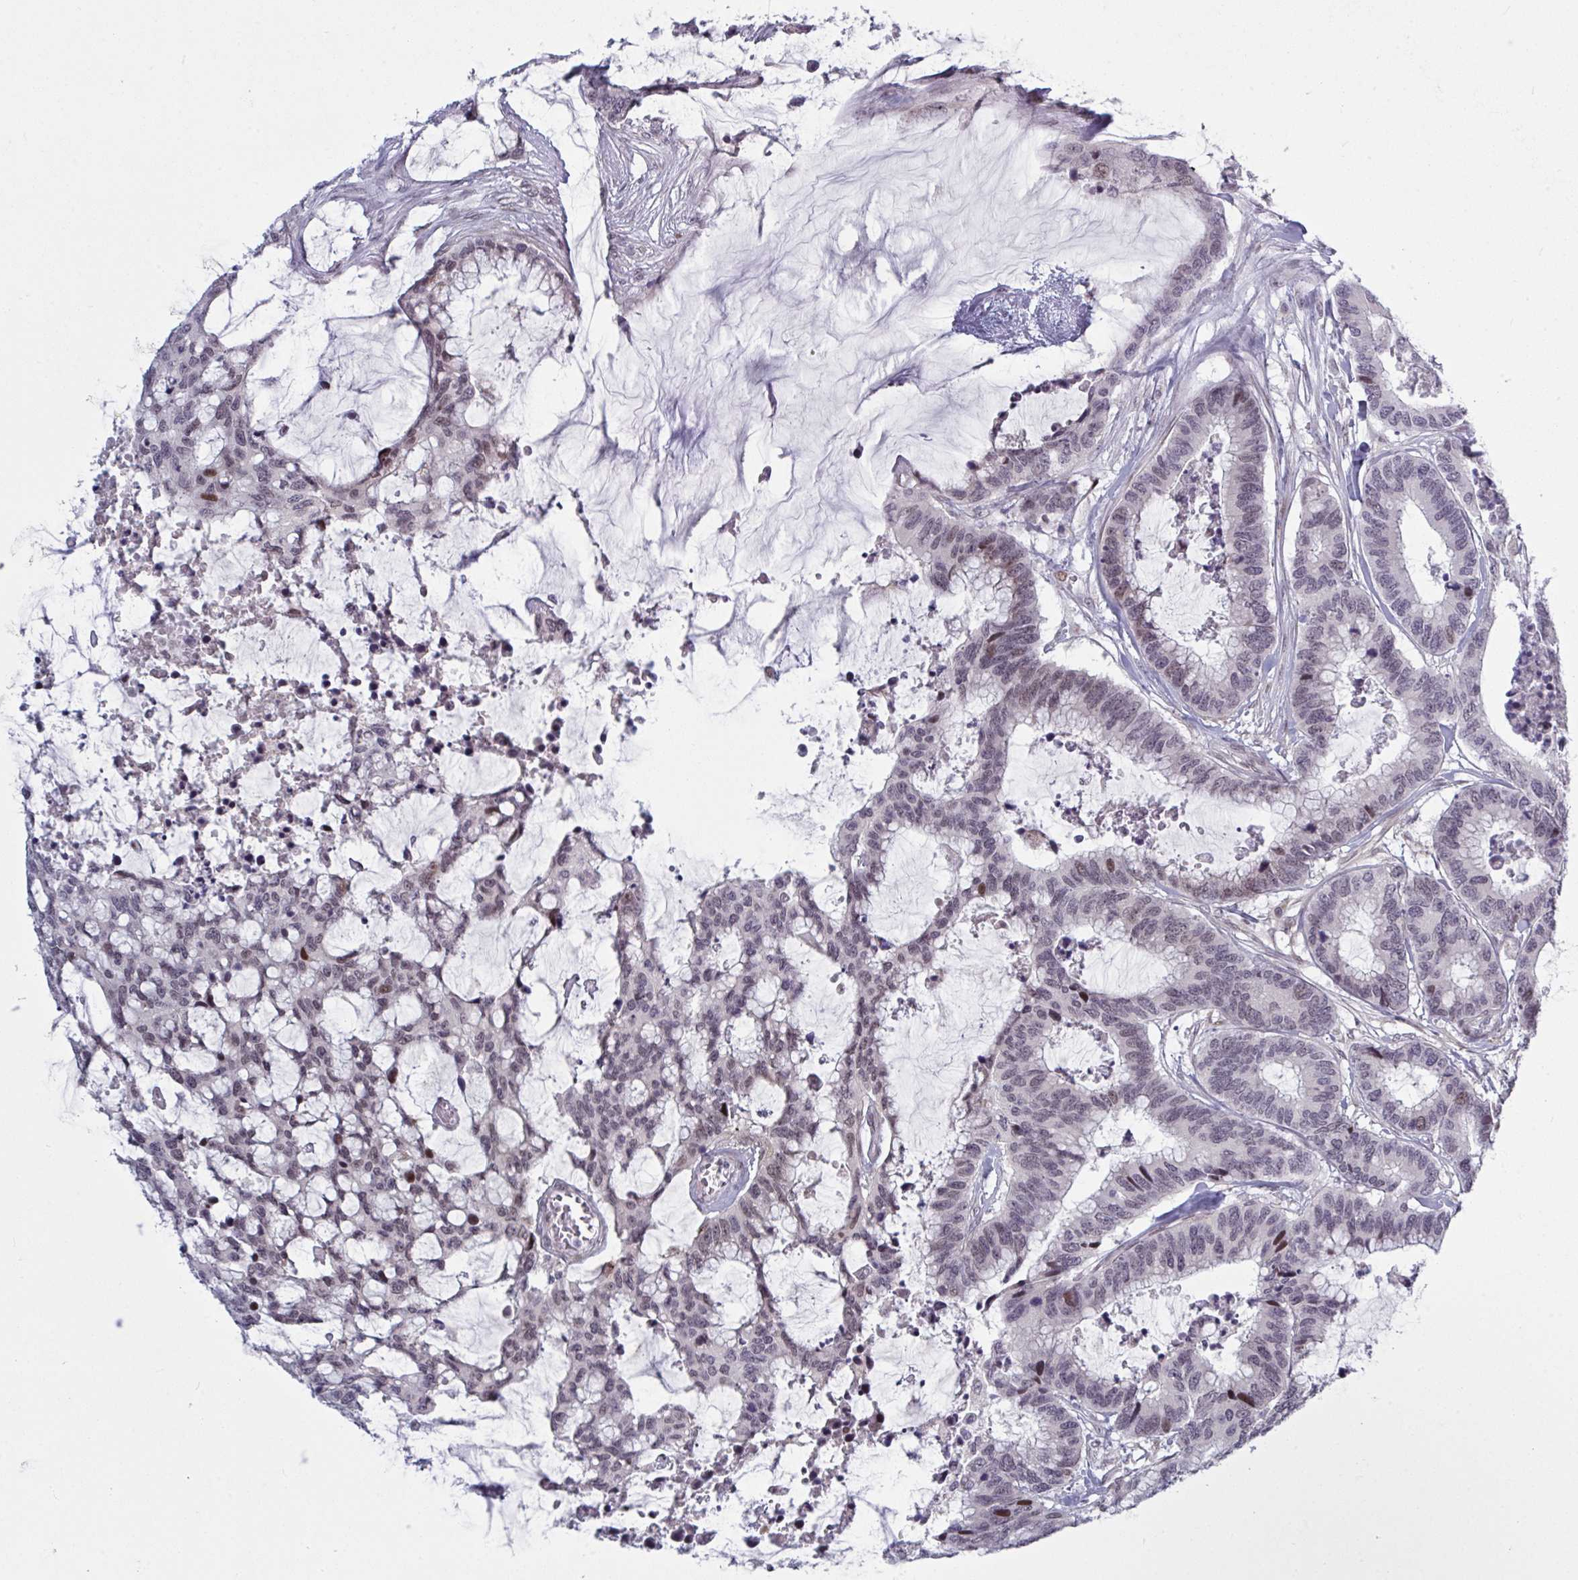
{"staining": {"intensity": "moderate", "quantity": "<25%", "location": "nuclear"}, "tissue": "colorectal cancer", "cell_type": "Tumor cells", "image_type": "cancer", "snomed": [{"axis": "morphology", "description": "Adenocarcinoma, NOS"}, {"axis": "topography", "description": "Rectum"}], "caption": "A high-resolution photomicrograph shows immunohistochemistry (IHC) staining of adenocarcinoma (colorectal), which displays moderate nuclear positivity in approximately <25% of tumor cells.", "gene": "TCEAL8", "patient": {"sex": "female", "age": 59}}